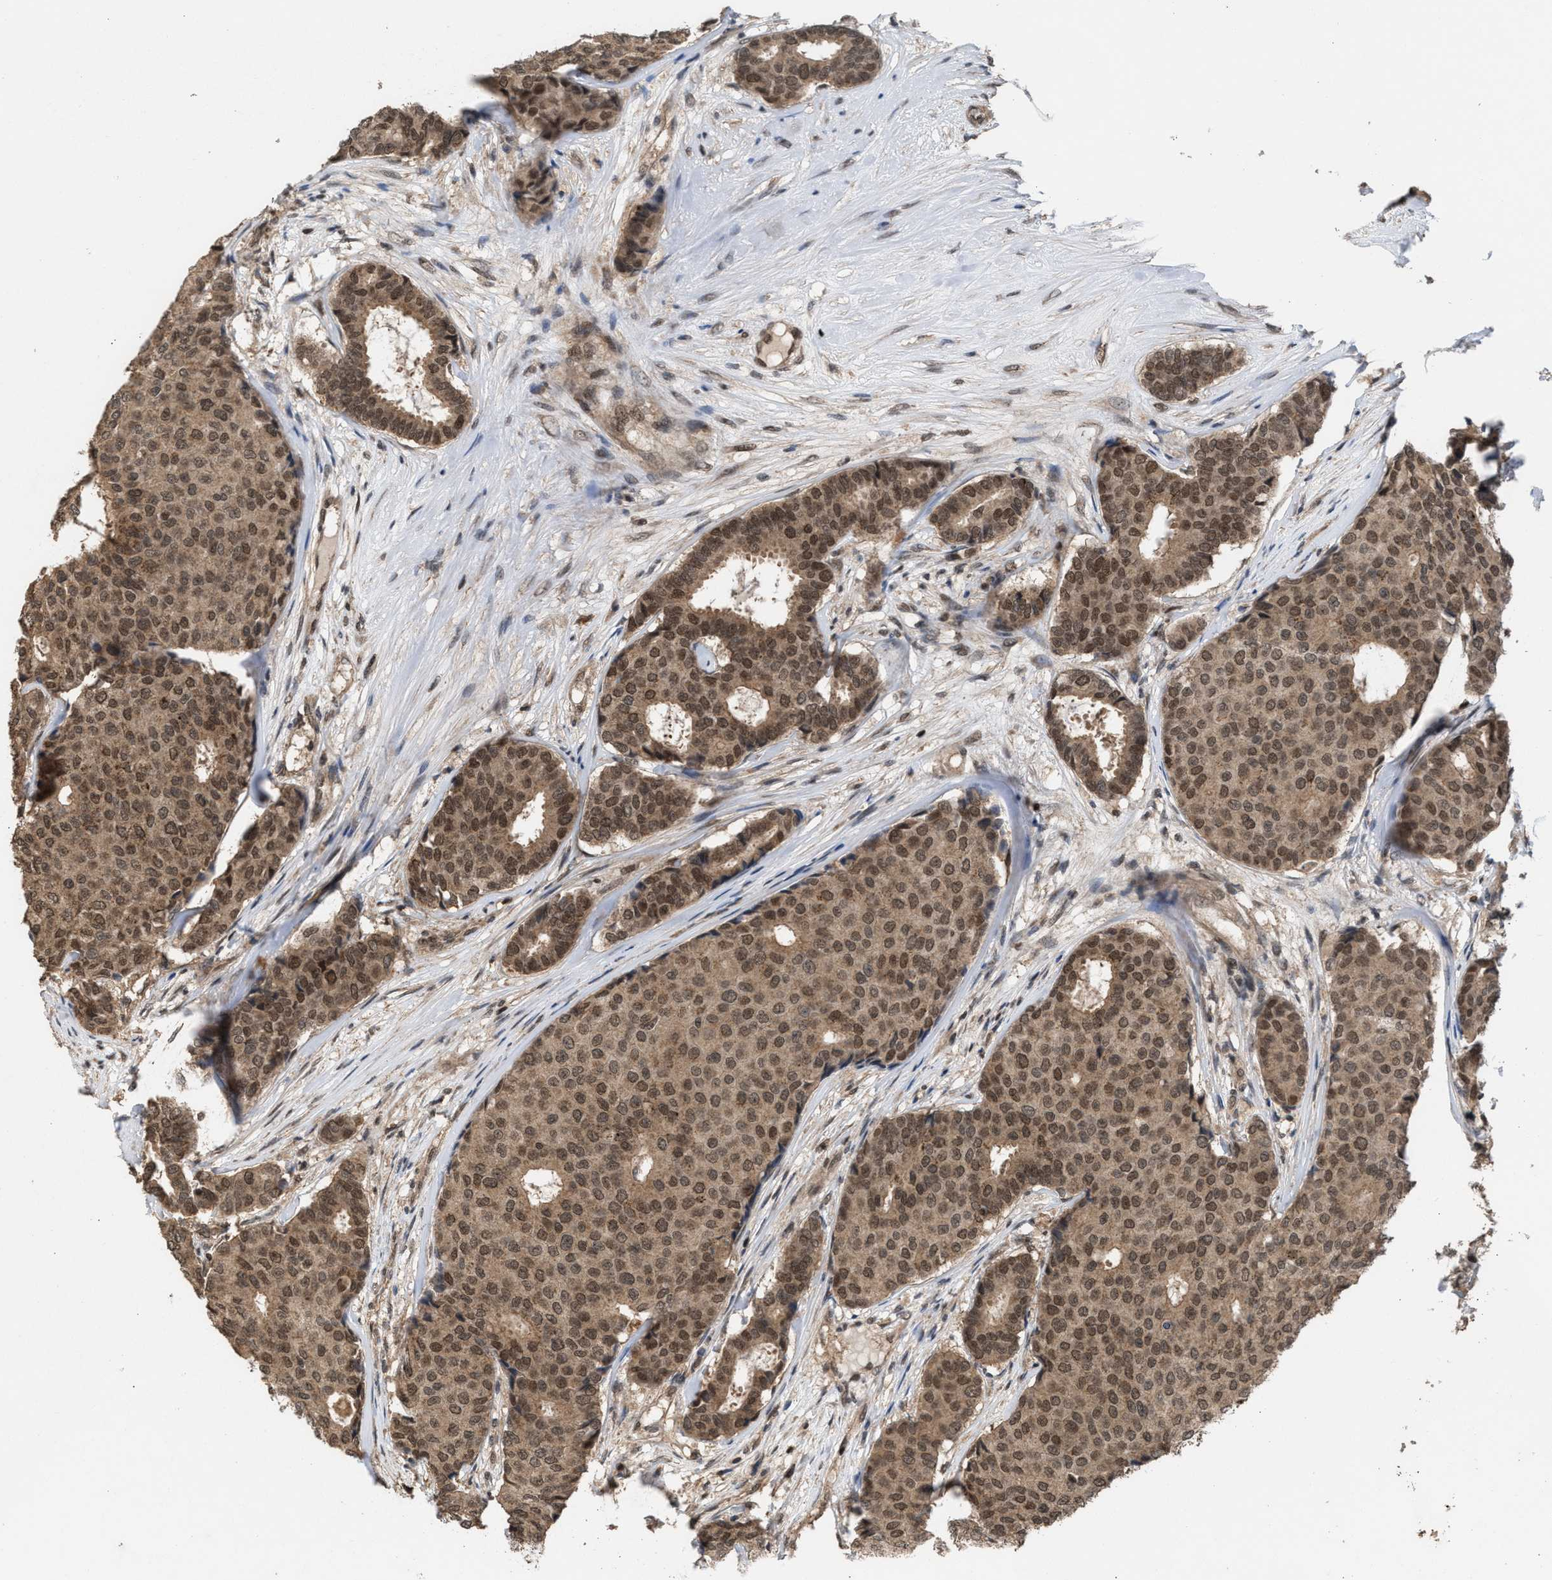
{"staining": {"intensity": "moderate", "quantity": ">75%", "location": "cytoplasmic/membranous,nuclear"}, "tissue": "breast cancer", "cell_type": "Tumor cells", "image_type": "cancer", "snomed": [{"axis": "morphology", "description": "Duct carcinoma"}, {"axis": "topography", "description": "Breast"}], "caption": "An image showing moderate cytoplasmic/membranous and nuclear expression in about >75% of tumor cells in infiltrating ductal carcinoma (breast), as visualized by brown immunohistochemical staining.", "gene": "C9orf78", "patient": {"sex": "female", "age": 75}}